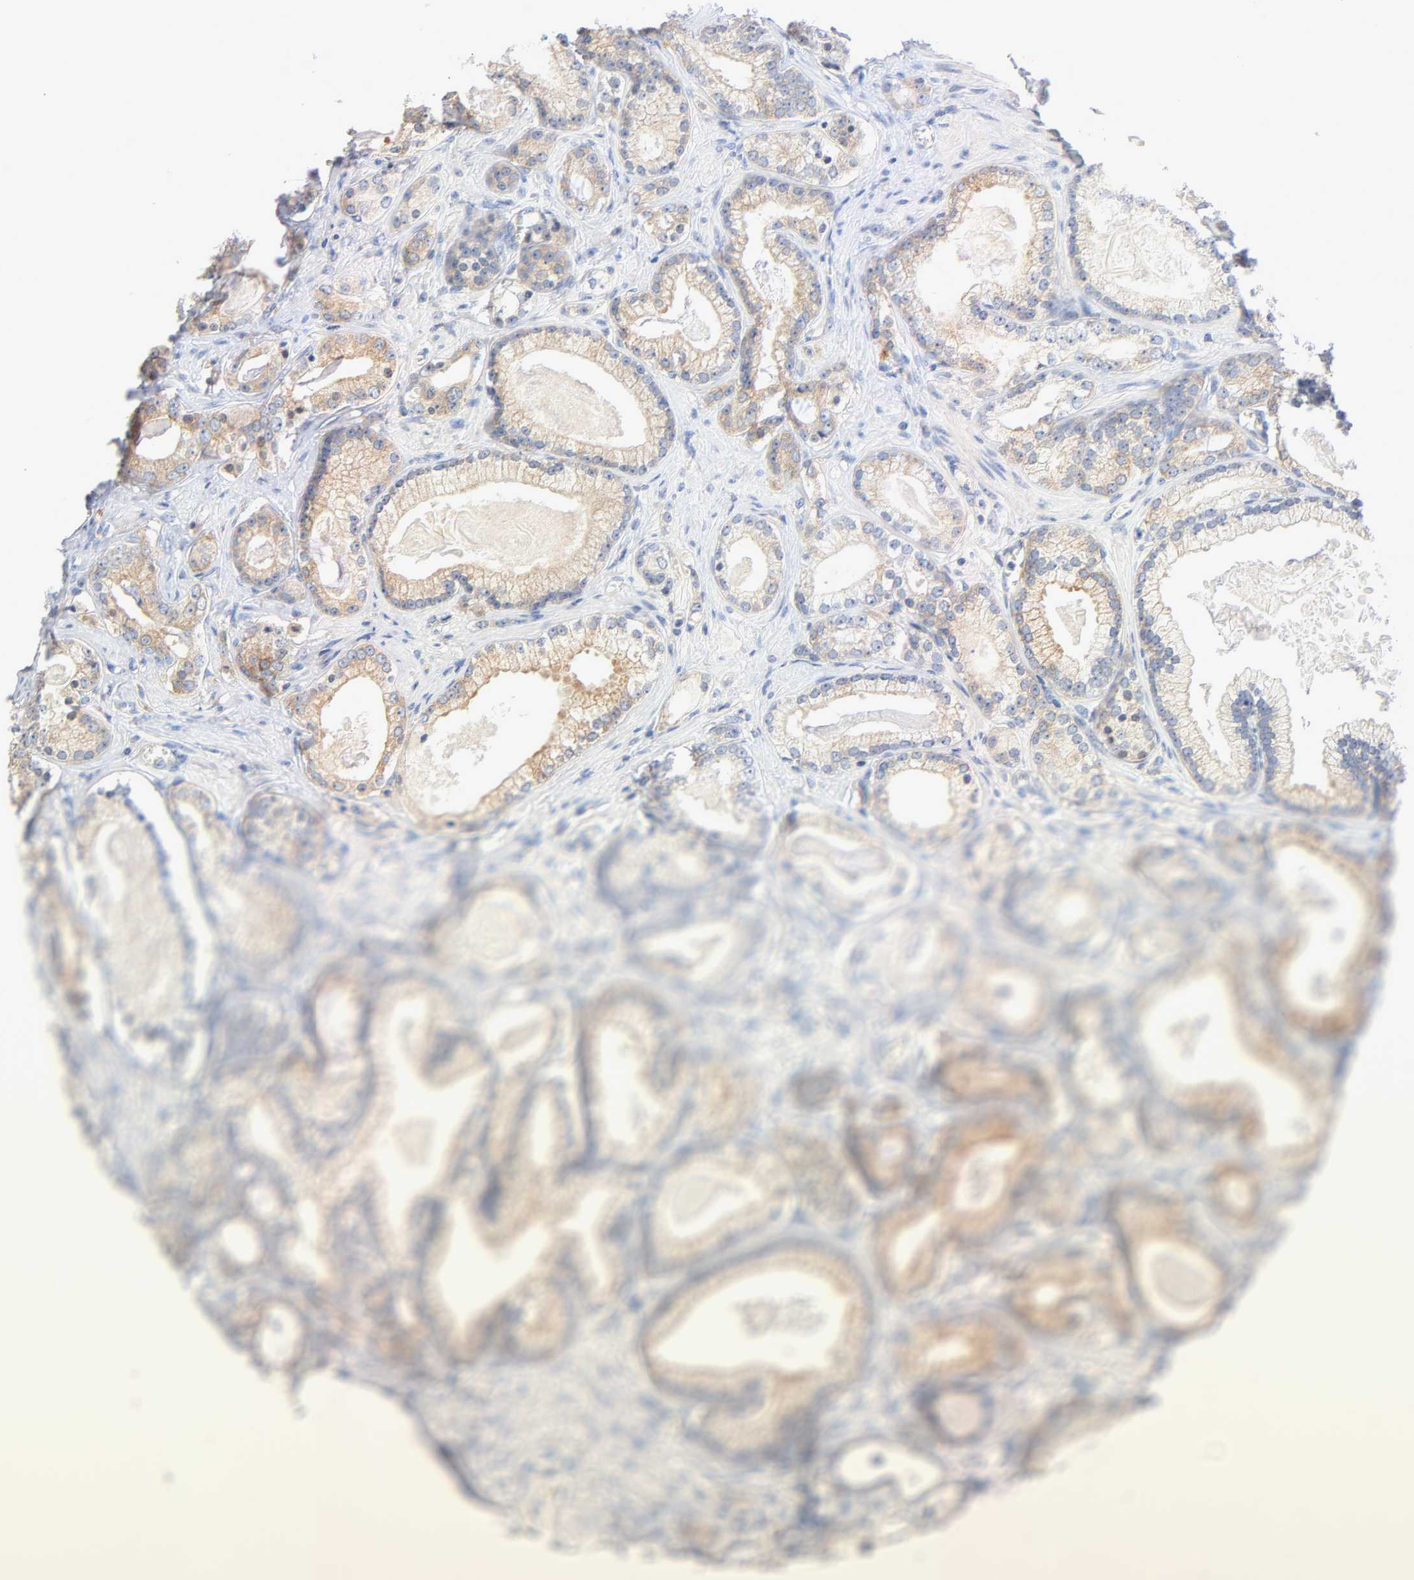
{"staining": {"intensity": "weak", "quantity": ">75%", "location": "cytoplasmic/membranous"}, "tissue": "prostate cancer", "cell_type": "Tumor cells", "image_type": "cancer", "snomed": [{"axis": "morphology", "description": "Adenocarcinoma, Low grade"}, {"axis": "topography", "description": "Prostate"}], "caption": "IHC micrograph of human prostate low-grade adenocarcinoma stained for a protein (brown), which shows low levels of weak cytoplasmic/membranous staining in approximately >75% of tumor cells.", "gene": "MALT1", "patient": {"sex": "male", "age": 59}}